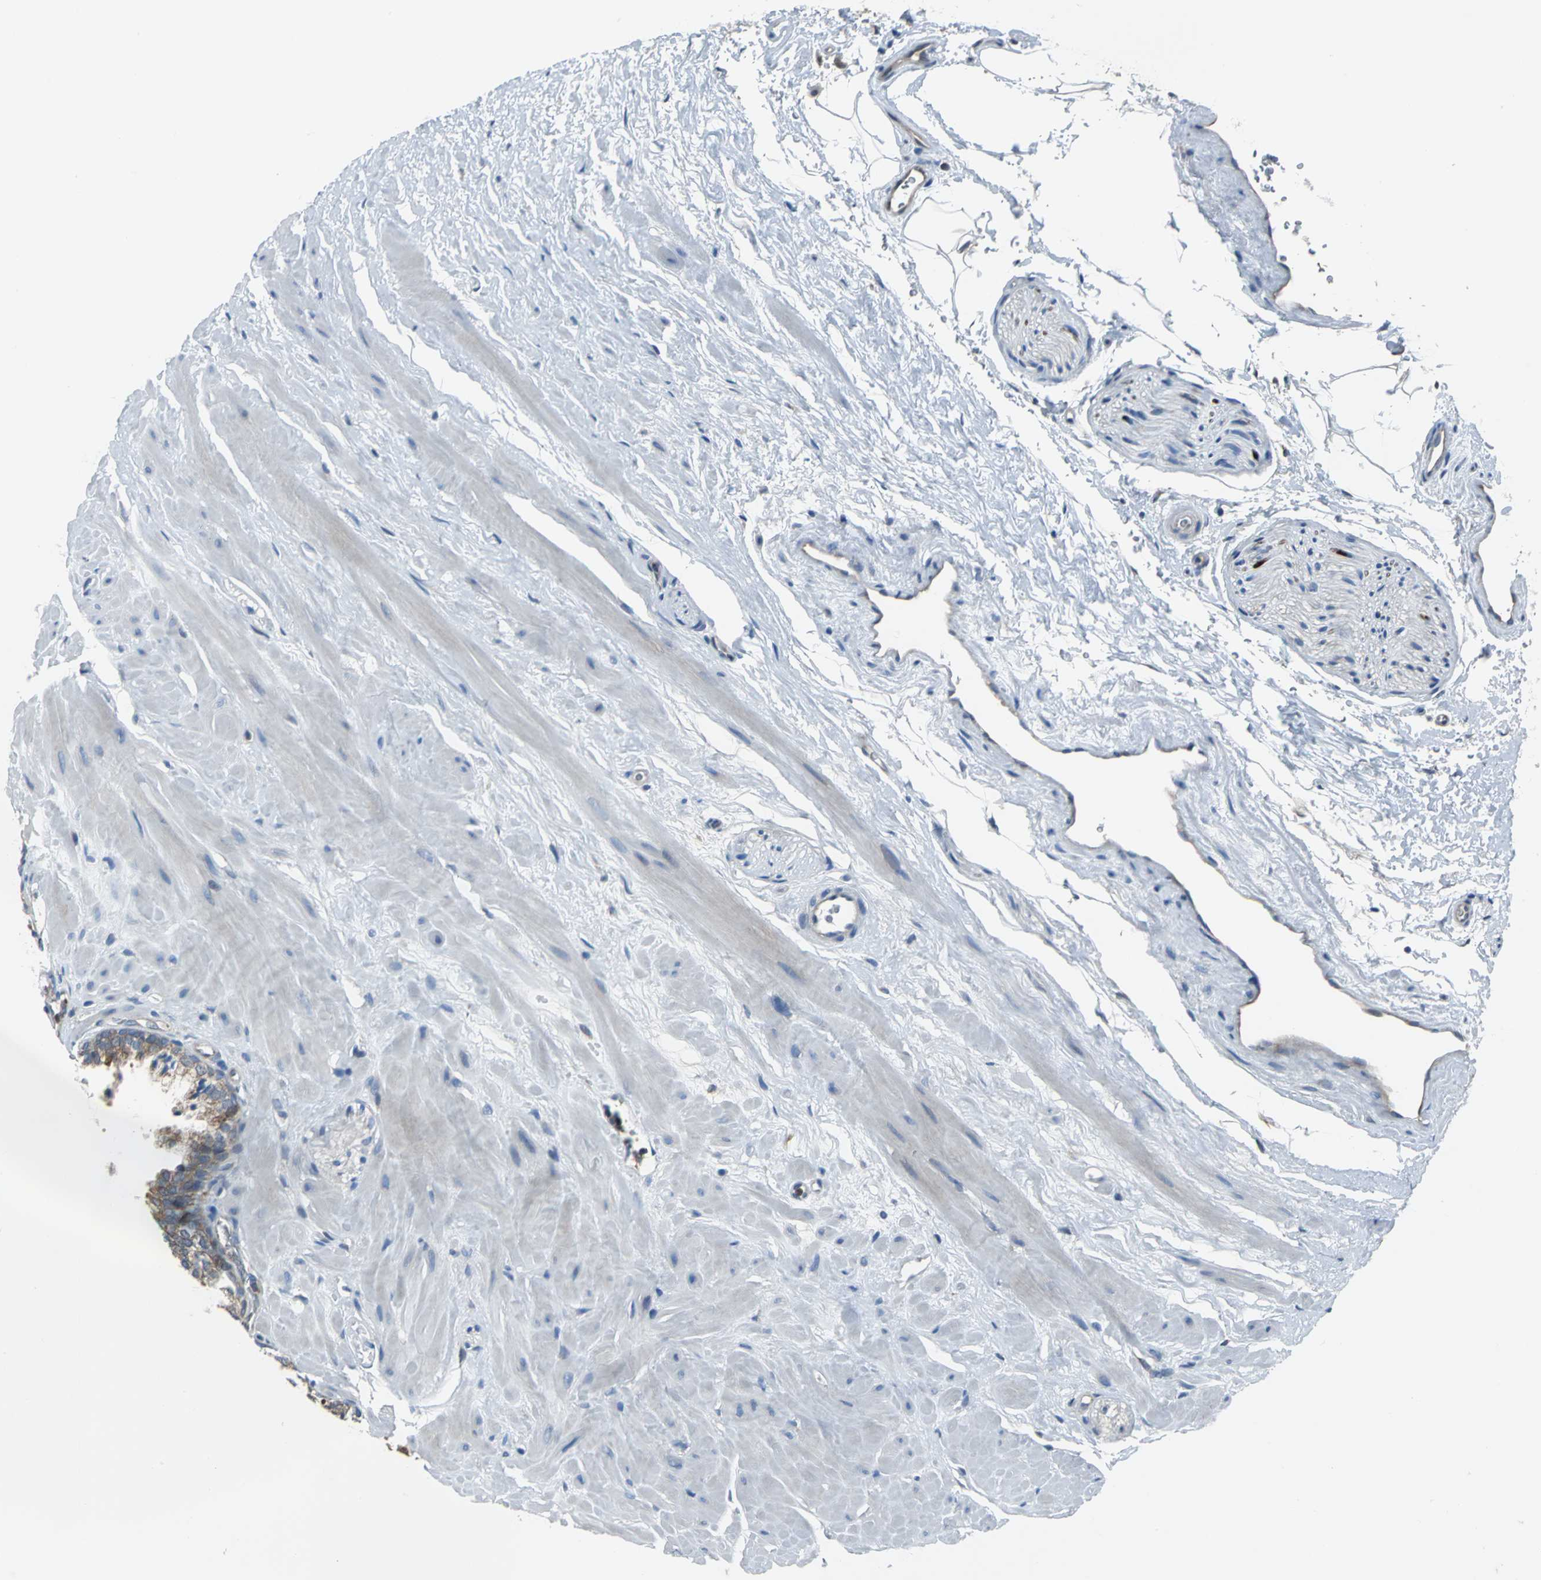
{"staining": {"intensity": "weak", "quantity": "25%-75%", "location": "cytoplasmic/membranous"}, "tissue": "prostate", "cell_type": "Glandular cells", "image_type": "normal", "snomed": [{"axis": "morphology", "description": "Normal tissue, NOS"}, {"axis": "topography", "description": "Prostate"}], "caption": "High-magnification brightfield microscopy of normal prostate stained with DAB (3,3'-diaminobenzidine) (brown) and counterstained with hematoxylin (blue). glandular cells exhibit weak cytoplasmic/membranous expression is identified in approximately25%-75% of cells.", "gene": "EIF5A", "patient": {"sex": "male", "age": 60}}